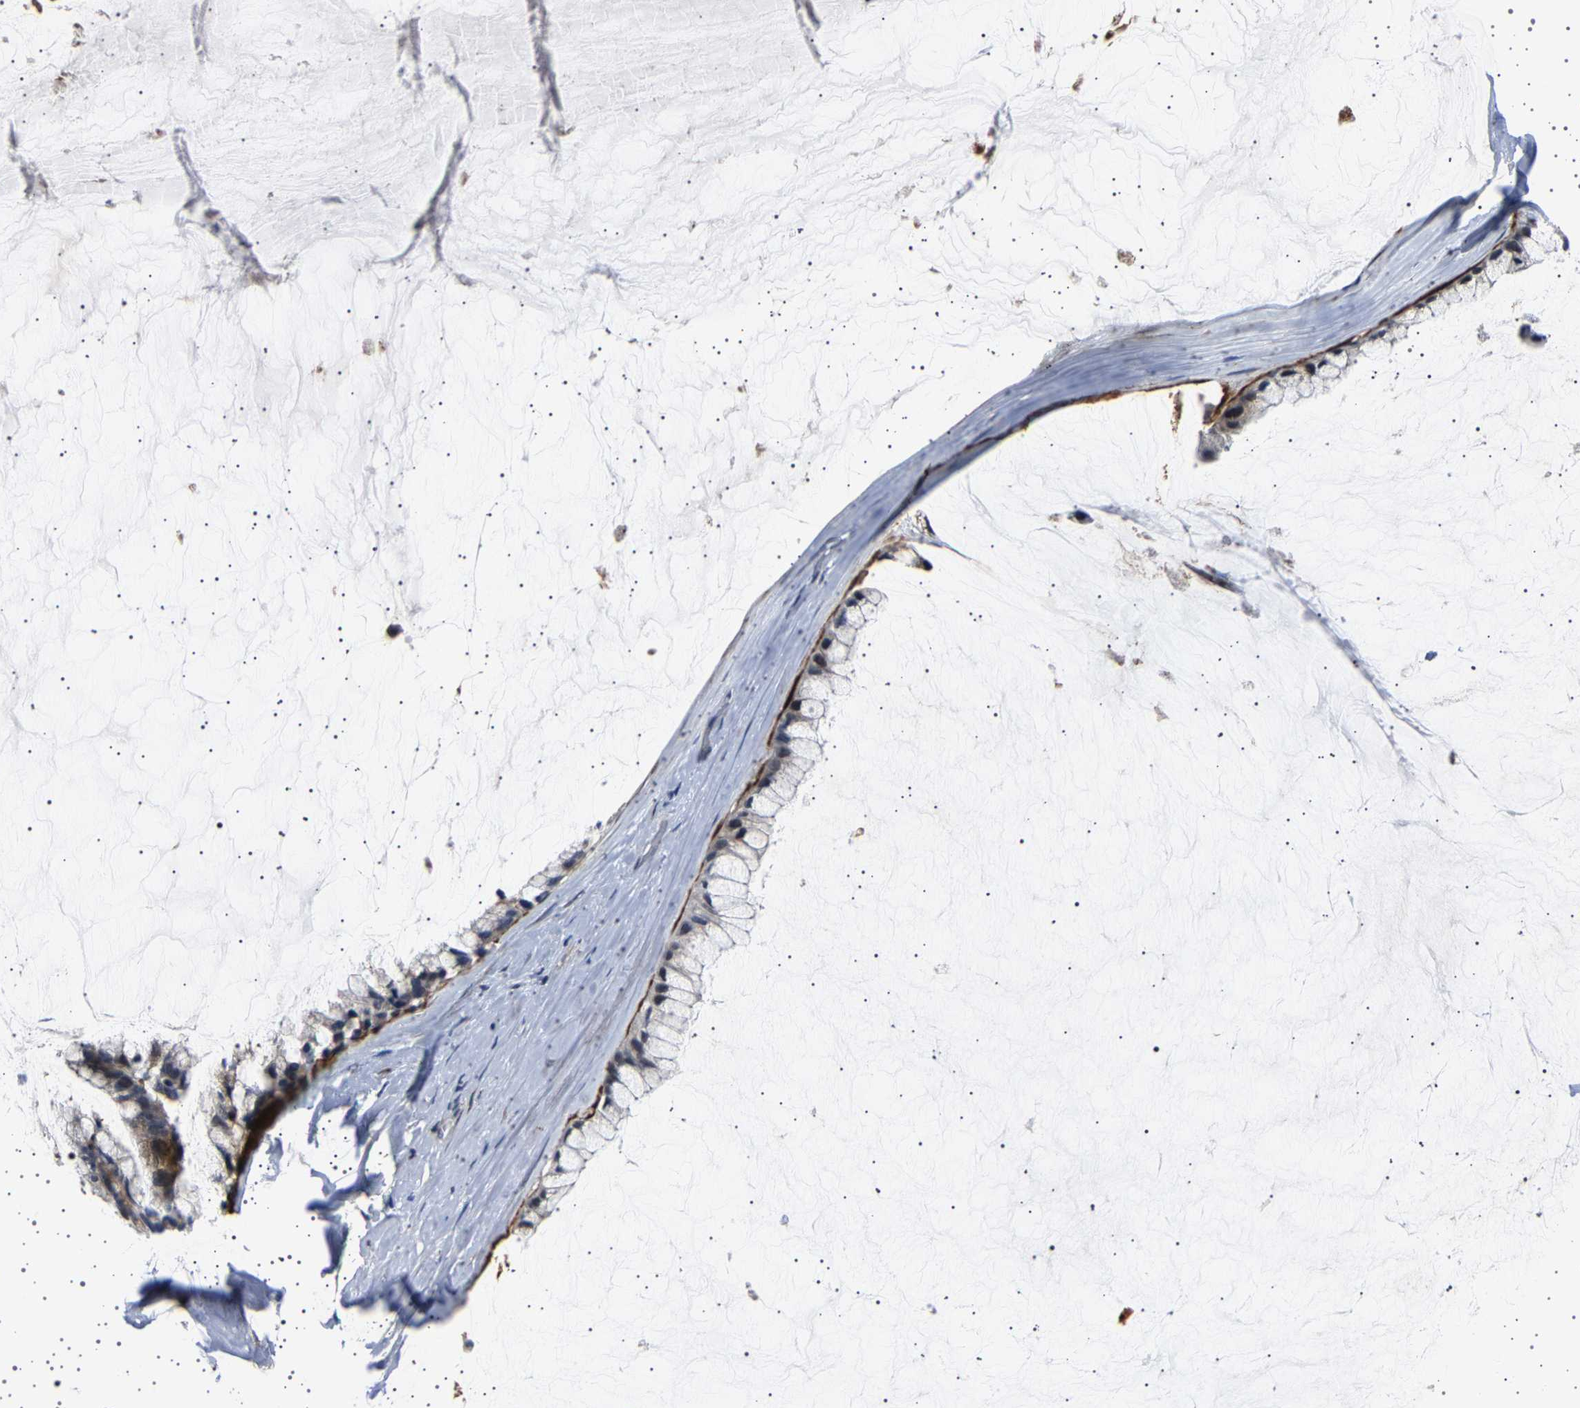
{"staining": {"intensity": "moderate", "quantity": "<25%", "location": "cytoplasmic/membranous"}, "tissue": "ovarian cancer", "cell_type": "Tumor cells", "image_type": "cancer", "snomed": [{"axis": "morphology", "description": "Cystadenocarcinoma, mucinous, NOS"}, {"axis": "topography", "description": "Ovary"}], "caption": "Approximately <25% of tumor cells in human ovarian mucinous cystadenocarcinoma show moderate cytoplasmic/membranous protein staining as visualized by brown immunohistochemical staining.", "gene": "PAK5", "patient": {"sex": "female", "age": 39}}